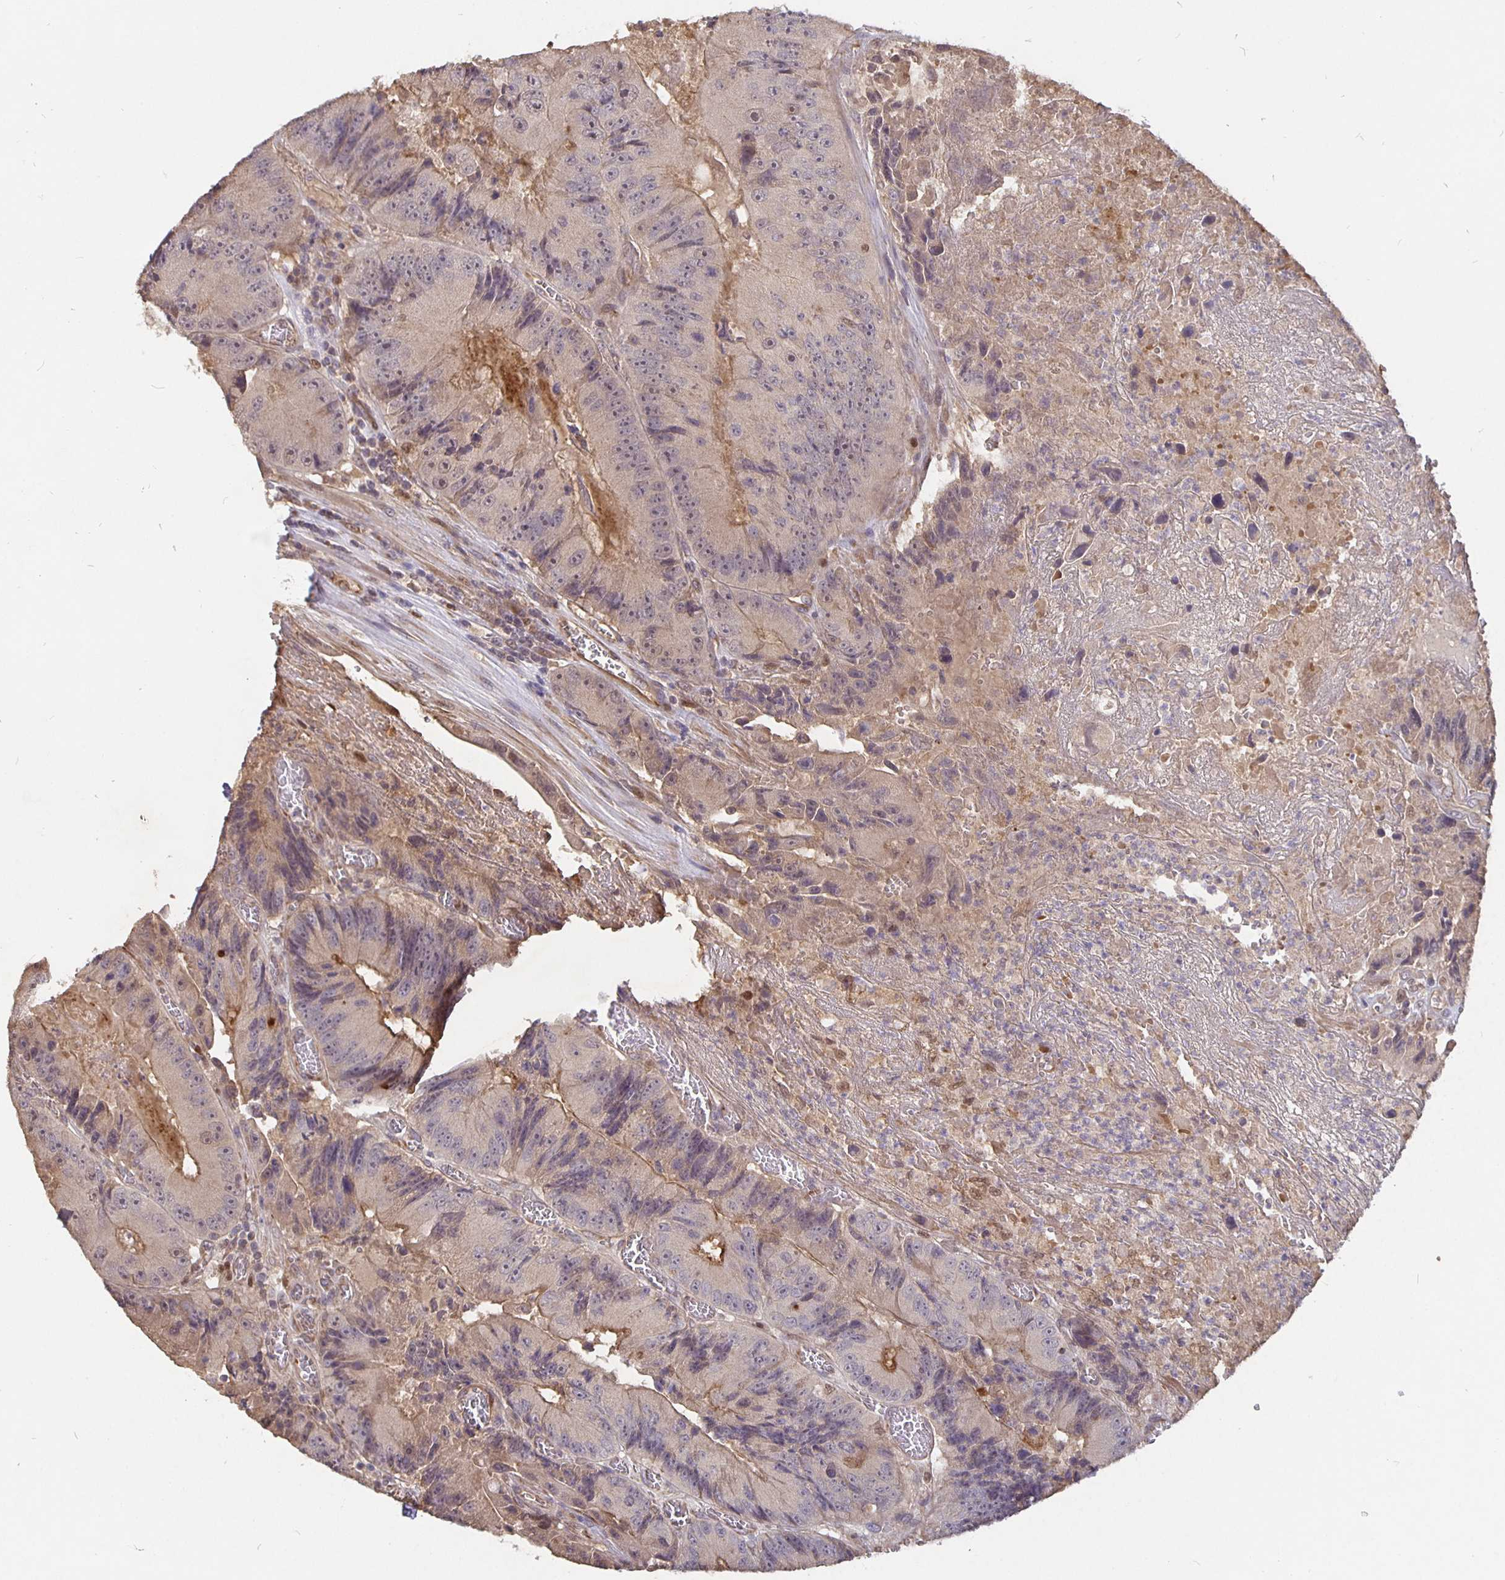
{"staining": {"intensity": "weak", "quantity": "<25%", "location": "cytoplasmic/membranous"}, "tissue": "colorectal cancer", "cell_type": "Tumor cells", "image_type": "cancer", "snomed": [{"axis": "morphology", "description": "Adenocarcinoma, NOS"}, {"axis": "topography", "description": "Colon"}], "caption": "Immunohistochemistry (IHC) of colorectal adenocarcinoma demonstrates no expression in tumor cells. (DAB (3,3'-diaminobenzidine) immunohistochemistry with hematoxylin counter stain).", "gene": "NOG", "patient": {"sex": "female", "age": 86}}